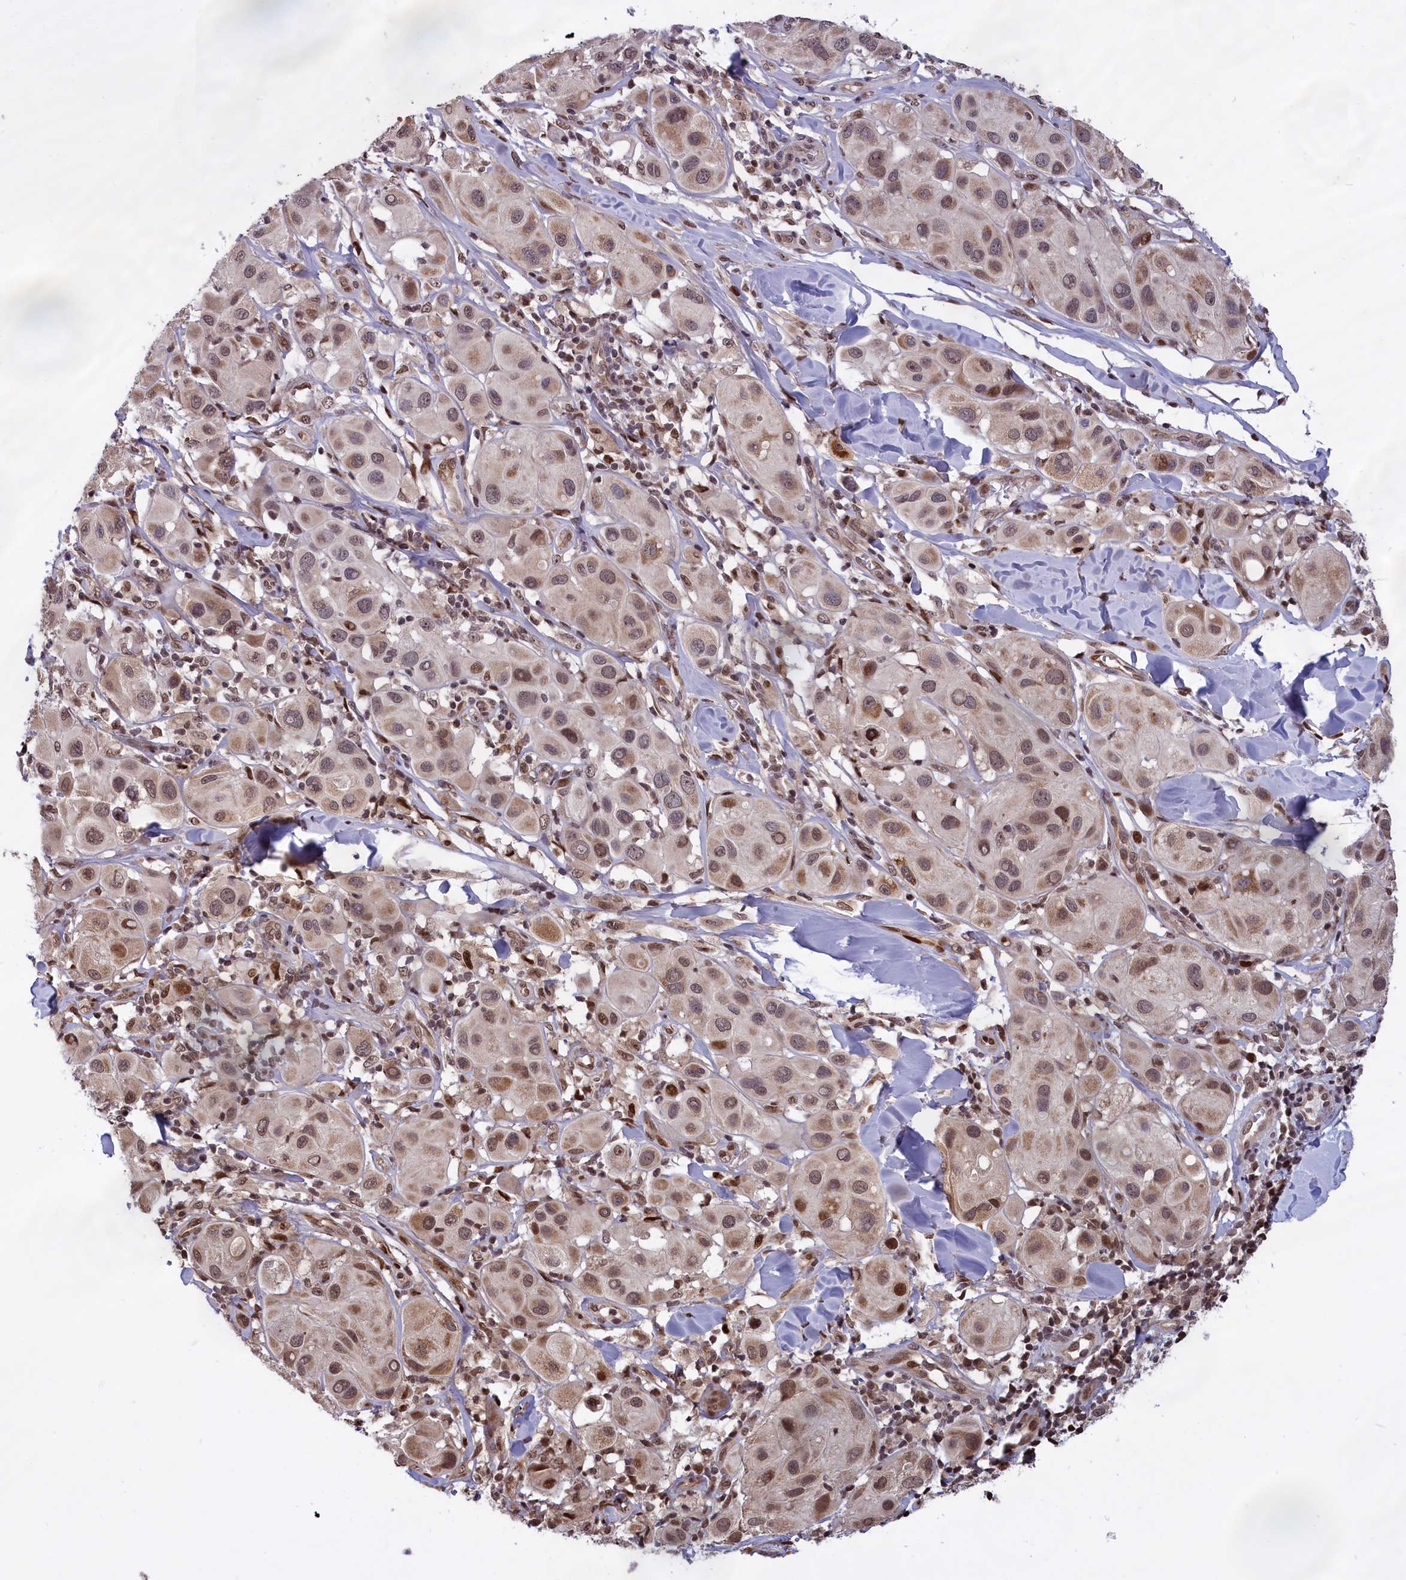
{"staining": {"intensity": "moderate", "quantity": ">75%", "location": "cytoplasmic/membranous,nuclear"}, "tissue": "melanoma", "cell_type": "Tumor cells", "image_type": "cancer", "snomed": [{"axis": "morphology", "description": "Malignant melanoma, Metastatic site"}, {"axis": "topography", "description": "Skin"}], "caption": "This image exhibits malignant melanoma (metastatic site) stained with immunohistochemistry to label a protein in brown. The cytoplasmic/membranous and nuclear of tumor cells show moderate positivity for the protein. Nuclei are counter-stained blue.", "gene": "RELB", "patient": {"sex": "male", "age": 41}}